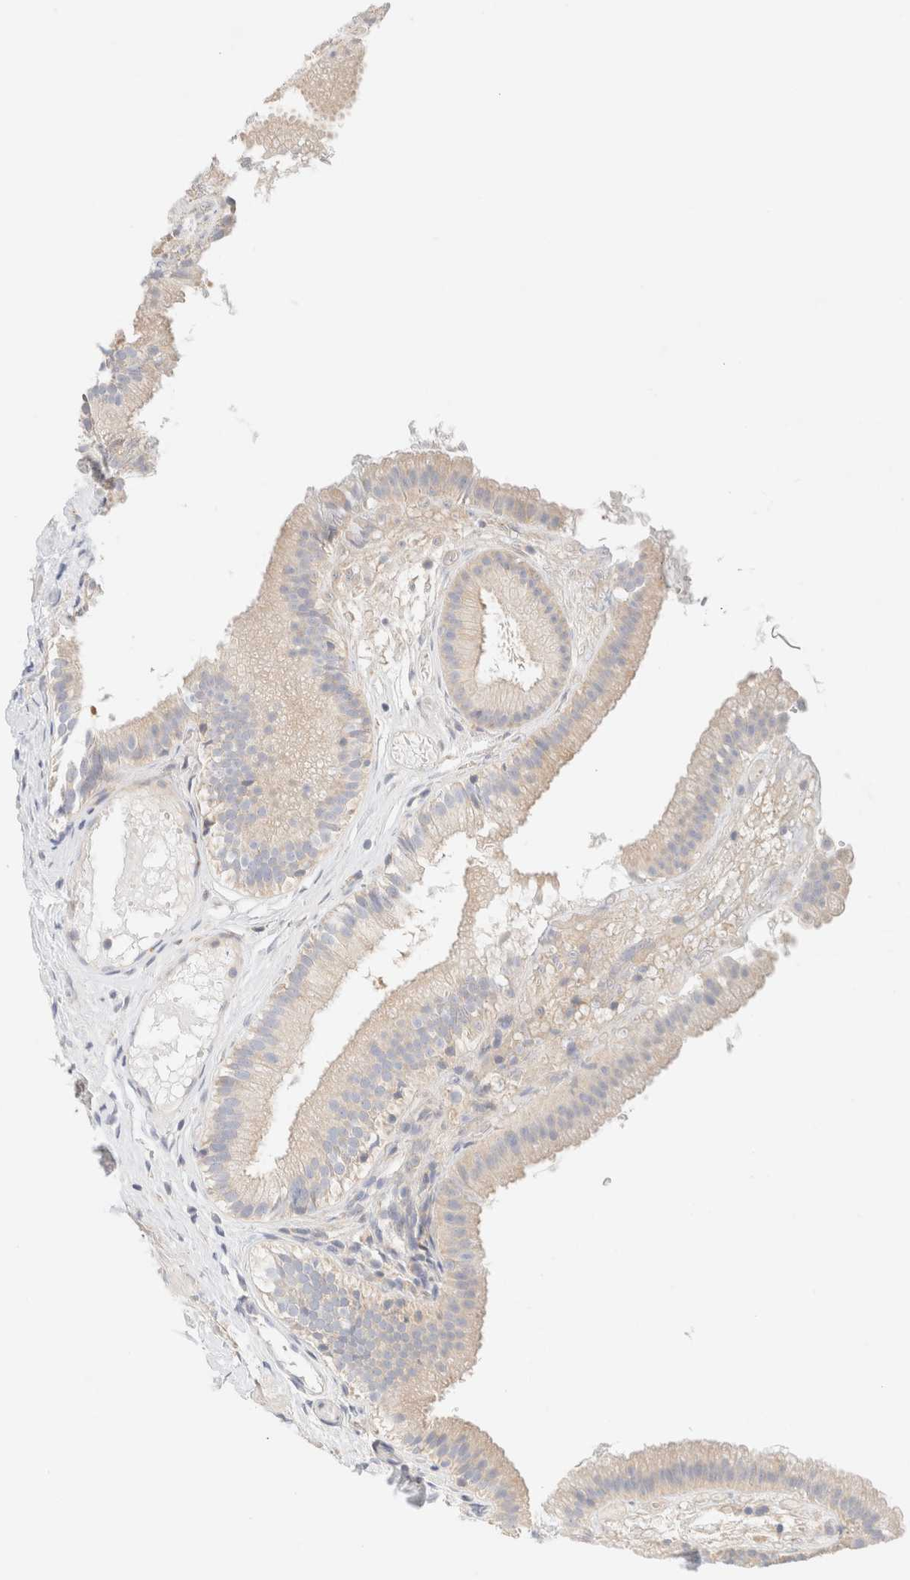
{"staining": {"intensity": "weak", "quantity": ">75%", "location": "cytoplasmic/membranous"}, "tissue": "gallbladder", "cell_type": "Glandular cells", "image_type": "normal", "snomed": [{"axis": "morphology", "description": "Normal tissue, NOS"}, {"axis": "topography", "description": "Gallbladder"}], "caption": "Gallbladder stained for a protein (brown) reveals weak cytoplasmic/membranous positive positivity in approximately >75% of glandular cells.", "gene": "SARM1", "patient": {"sex": "female", "age": 26}}